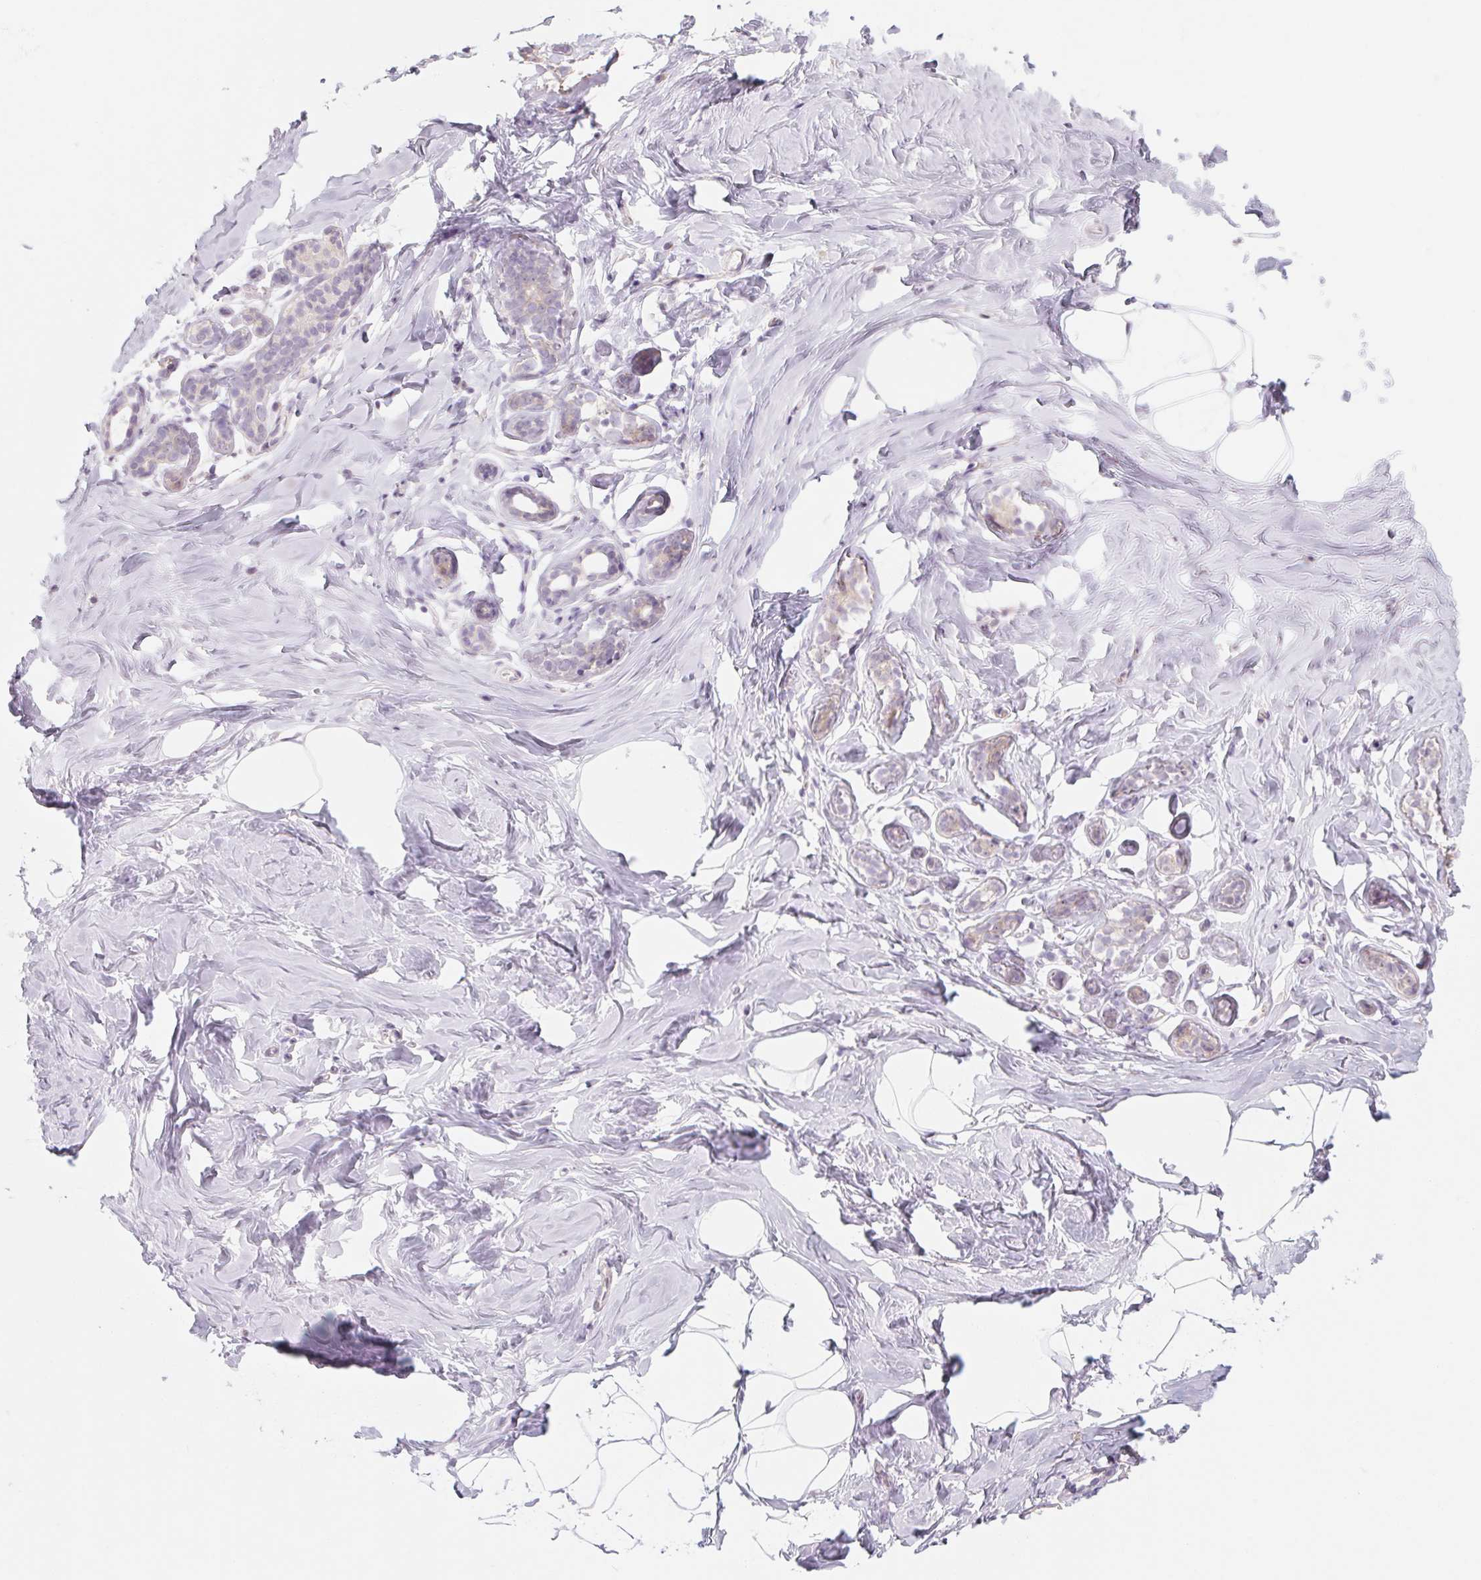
{"staining": {"intensity": "negative", "quantity": "none", "location": "none"}, "tissue": "breast", "cell_type": "Adipocytes", "image_type": "normal", "snomed": [{"axis": "morphology", "description": "Normal tissue, NOS"}, {"axis": "topography", "description": "Breast"}], "caption": "DAB immunohistochemical staining of unremarkable breast demonstrates no significant staining in adipocytes.", "gene": "POU1F1", "patient": {"sex": "female", "age": 32}}